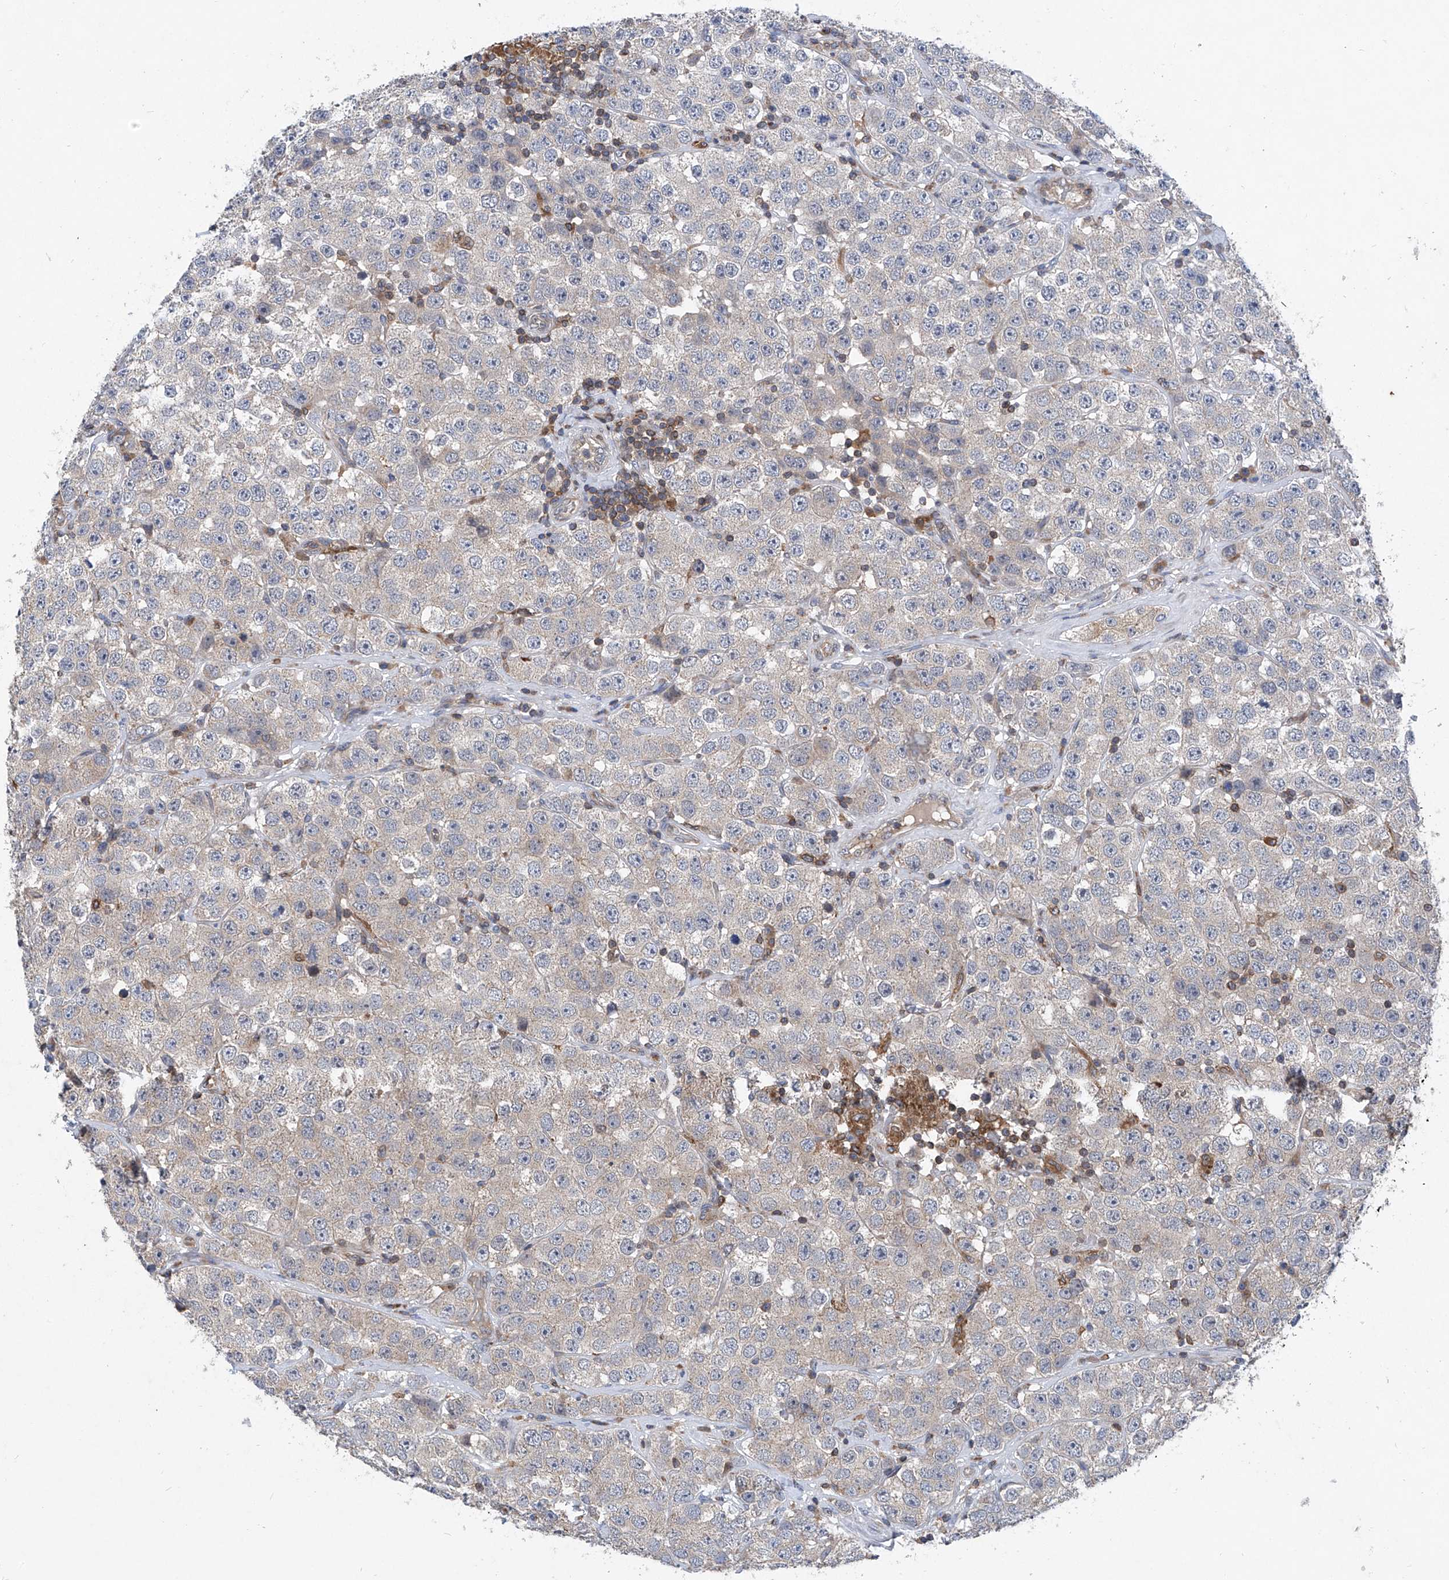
{"staining": {"intensity": "negative", "quantity": "none", "location": "none"}, "tissue": "testis cancer", "cell_type": "Tumor cells", "image_type": "cancer", "snomed": [{"axis": "morphology", "description": "Seminoma, NOS"}, {"axis": "topography", "description": "Testis"}], "caption": "Protein analysis of testis seminoma displays no significant positivity in tumor cells.", "gene": "TRIM38", "patient": {"sex": "male", "age": 28}}